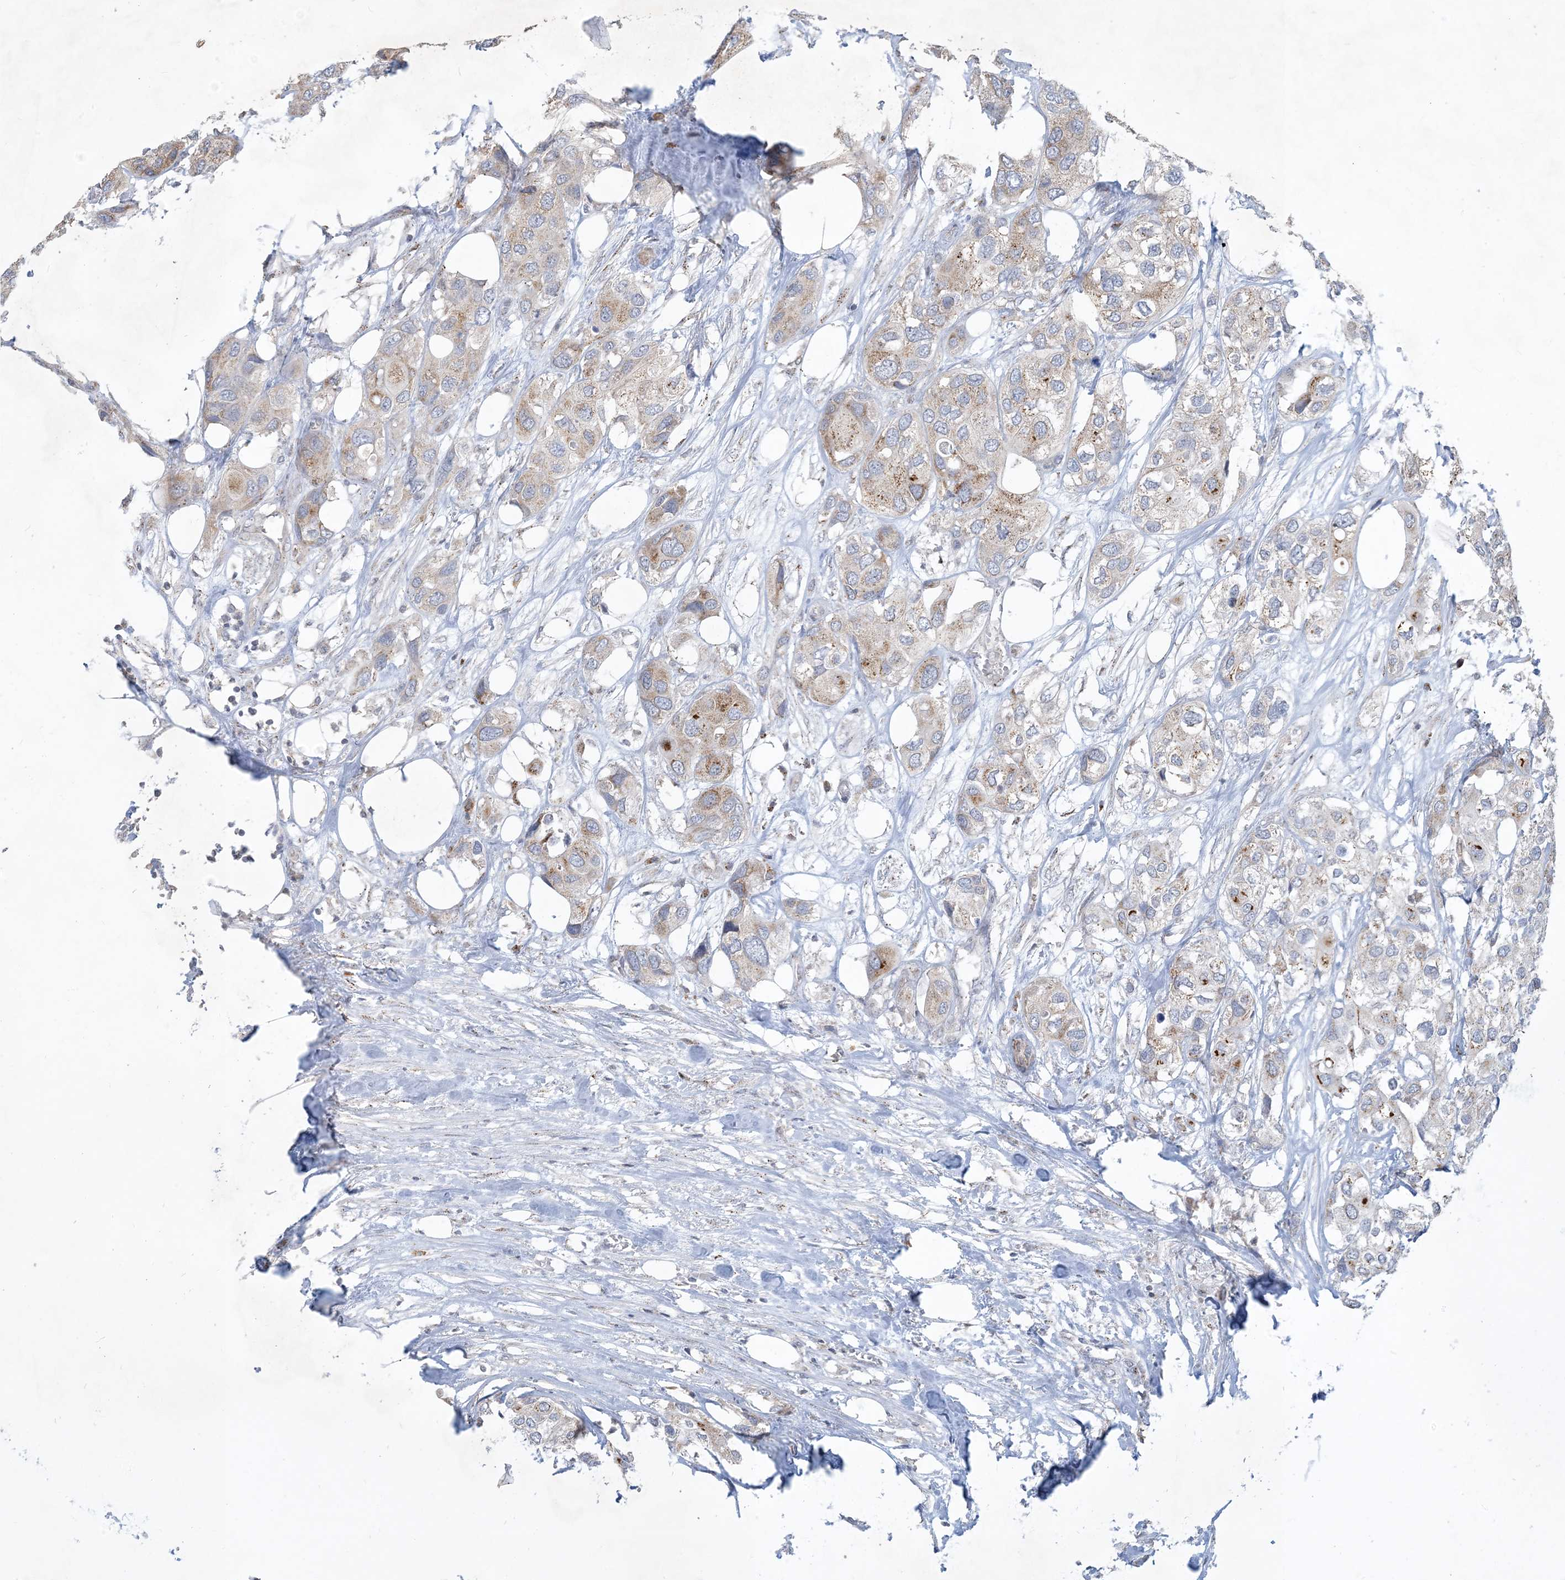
{"staining": {"intensity": "moderate", "quantity": "<25%", "location": "cytoplasmic/membranous"}, "tissue": "urothelial cancer", "cell_type": "Tumor cells", "image_type": "cancer", "snomed": [{"axis": "morphology", "description": "Urothelial carcinoma, High grade"}, {"axis": "topography", "description": "Urinary bladder"}], "caption": "Protein staining shows moderate cytoplasmic/membranous positivity in approximately <25% of tumor cells in urothelial cancer.", "gene": "CCDC14", "patient": {"sex": "male", "age": 64}}